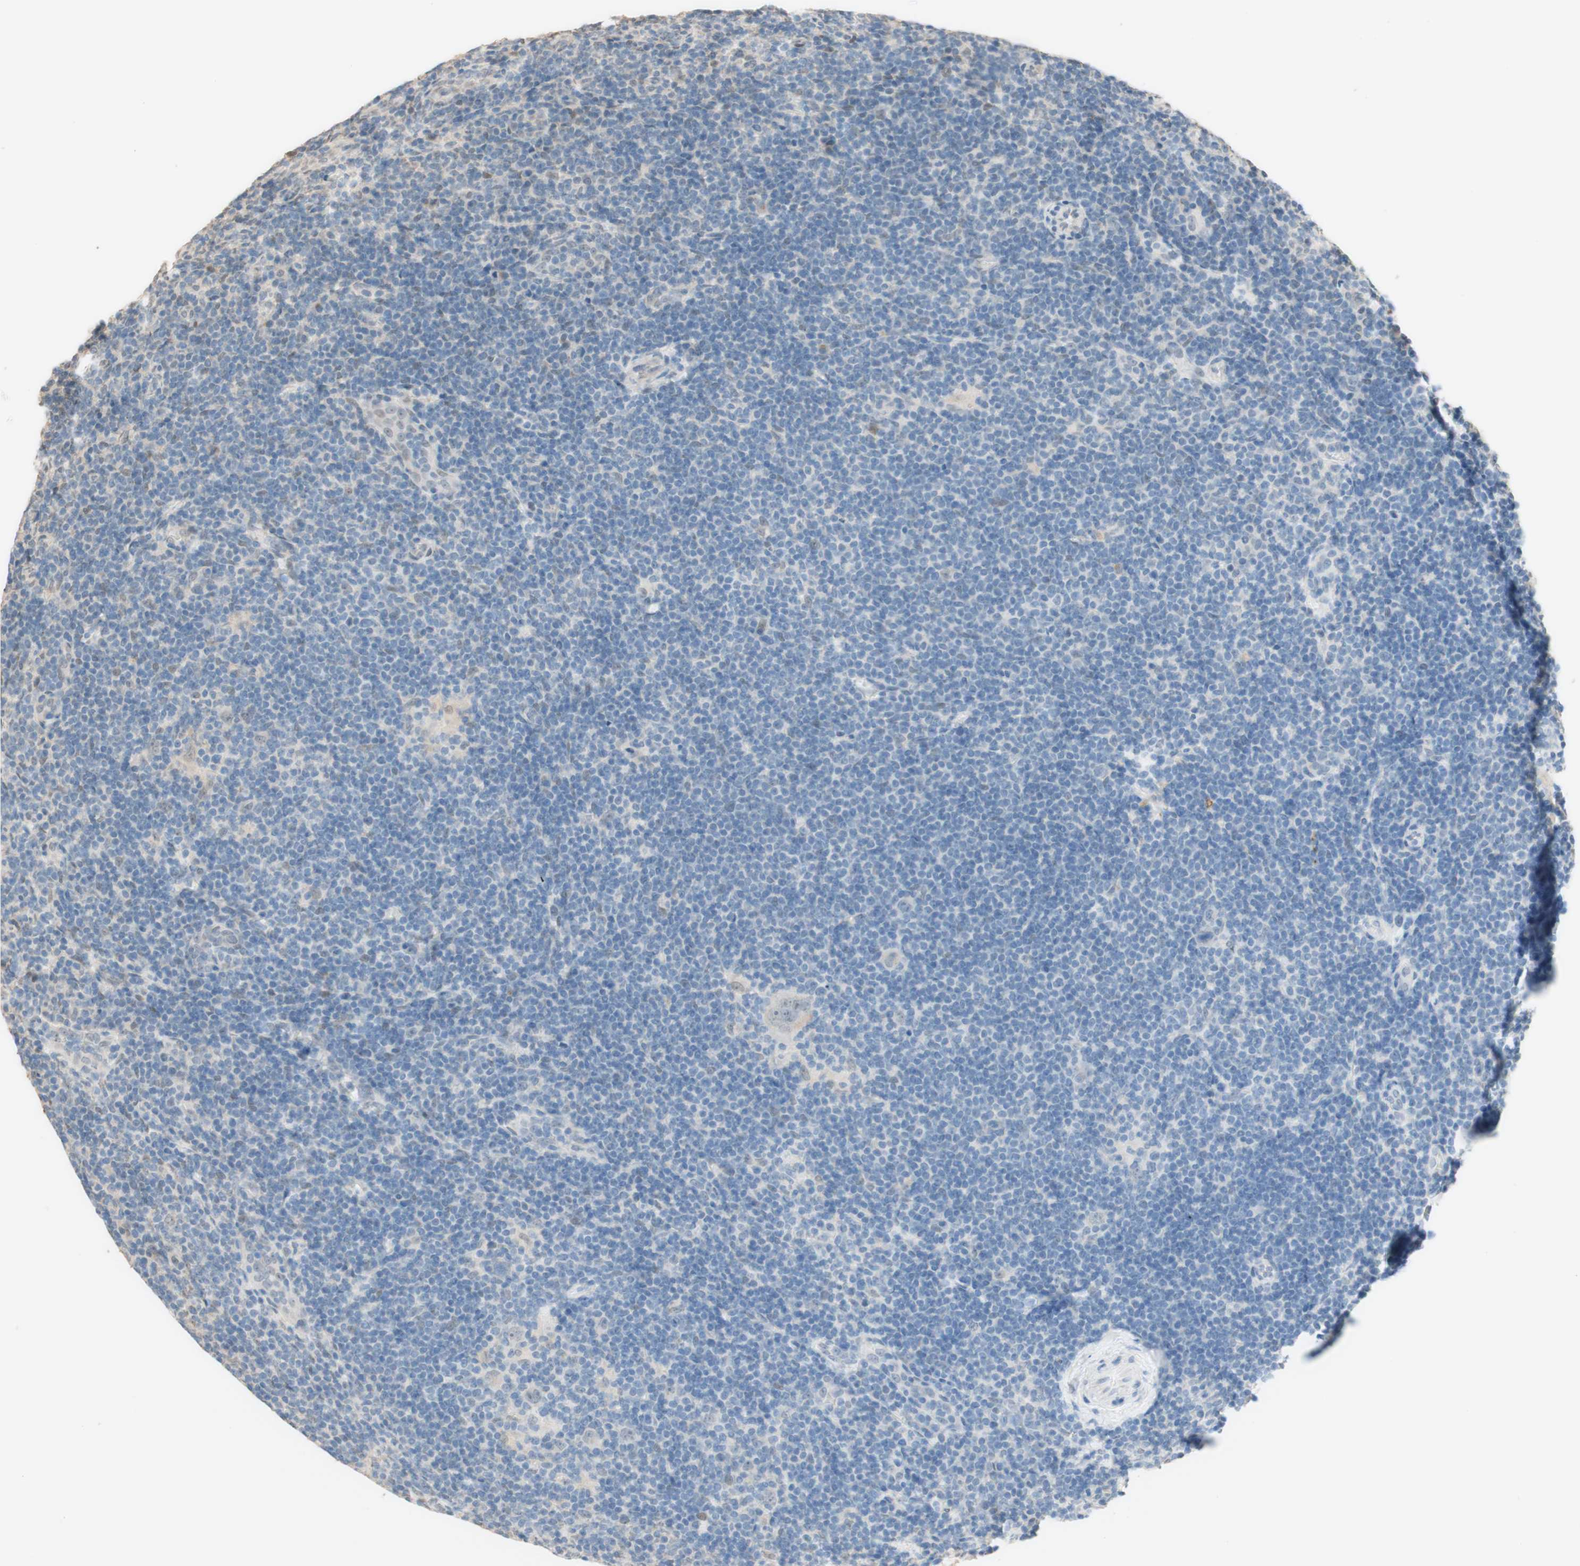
{"staining": {"intensity": "weak", "quantity": "25%-75%", "location": "cytoplasmic/membranous"}, "tissue": "lymphoma", "cell_type": "Tumor cells", "image_type": "cancer", "snomed": [{"axis": "morphology", "description": "Hodgkin's disease, NOS"}, {"axis": "topography", "description": "Lymph node"}], "caption": "Approximately 25%-75% of tumor cells in Hodgkin's disease exhibit weak cytoplasmic/membranous protein expression as visualized by brown immunohistochemical staining.", "gene": "CCNC", "patient": {"sex": "female", "age": 57}}